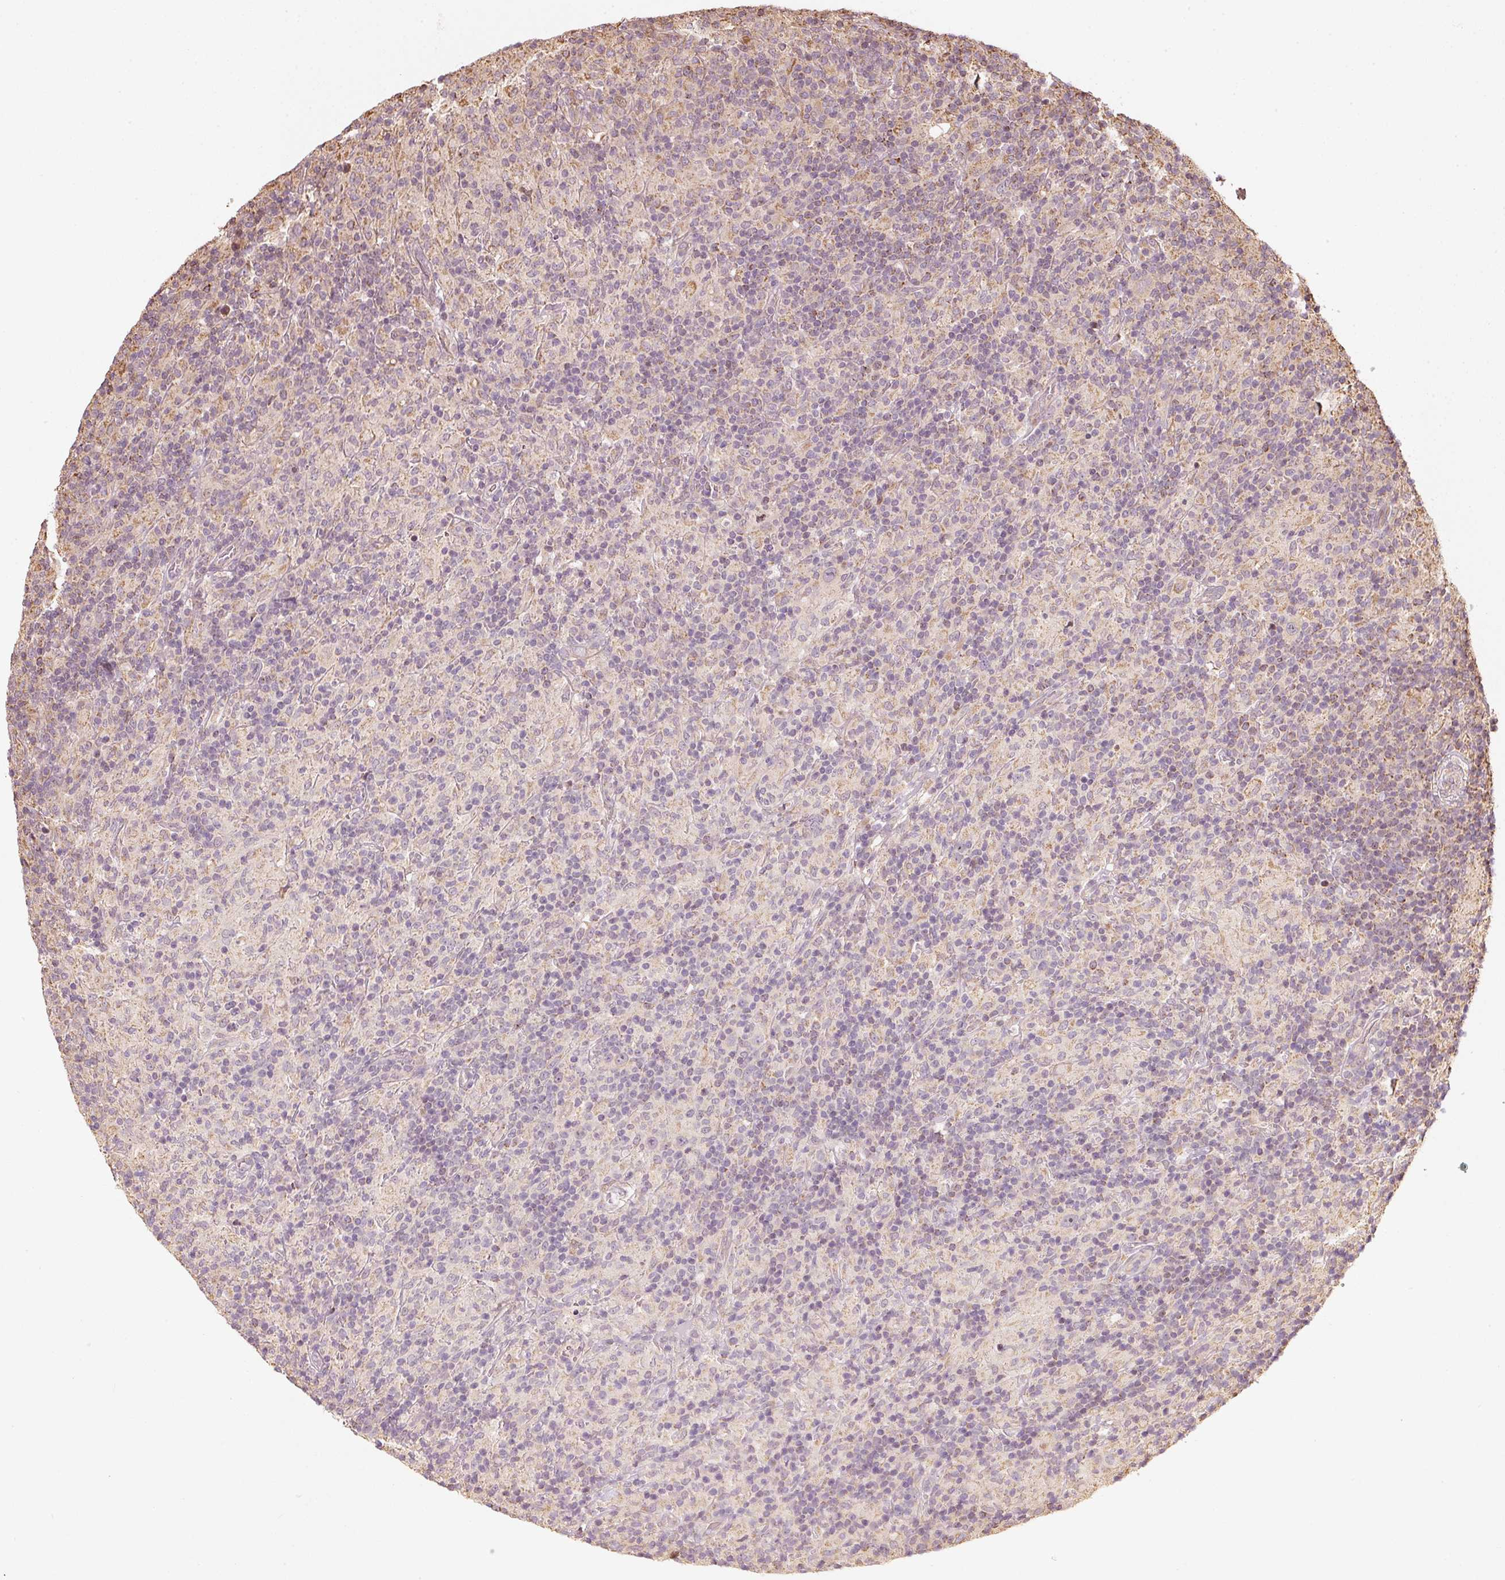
{"staining": {"intensity": "negative", "quantity": "none", "location": "none"}, "tissue": "lymphoma", "cell_type": "Tumor cells", "image_type": "cancer", "snomed": [{"axis": "morphology", "description": "Hodgkin's disease, NOS"}, {"axis": "topography", "description": "Lymph node"}], "caption": "This is an IHC photomicrograph of human lymphoma. There is no staining in tumor cells.", "gene": "RAB35", "patient": {"sex": "male", "age": 70}}